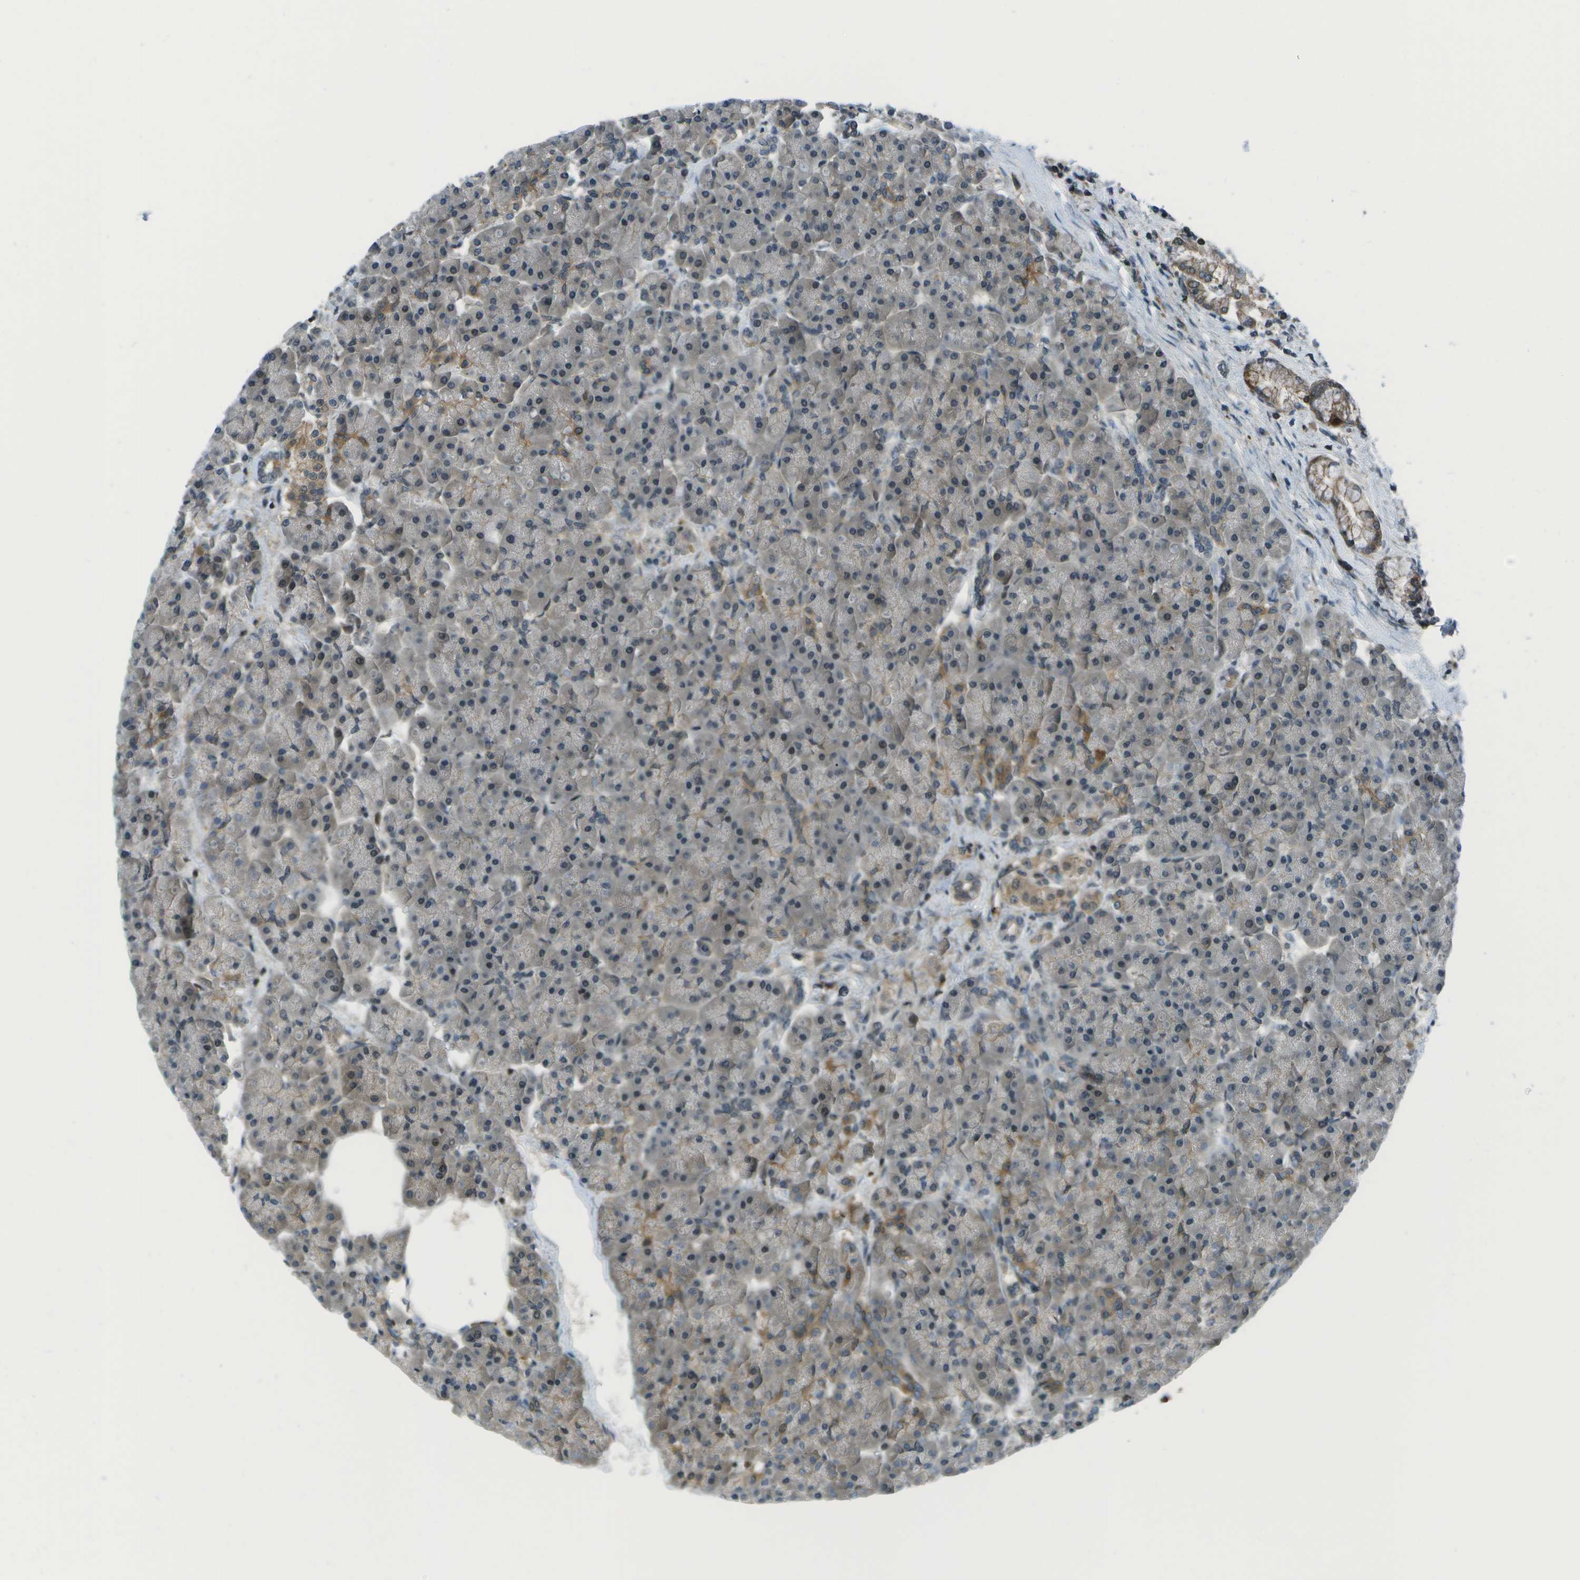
{"staining": {"intensity": "moderate", "quantity": "<25%", "location": "cytoplasmic/membranous"}, "tissue": "pancreas", "cell_type": "Exocrine glandular cells", "image_type": "normal", "snomed": [{"axis": "morphology", "description": "Normal tissue, NOS"}, {"axis": "topography", "description": "Pancreas"}], "caption": "The photomicrograph exhibits staining of unremarkable pancreas, revealing moderate cytoplasmic/membranous protein positivity (brown color) within exocrine glandular cells. (Stains: DAB in brown, nuclei in blue, Microscopy: brightfield microscopy at high magnification).", "gene": "TMEM19", "patient": {"sex": "female", "age": 70}}